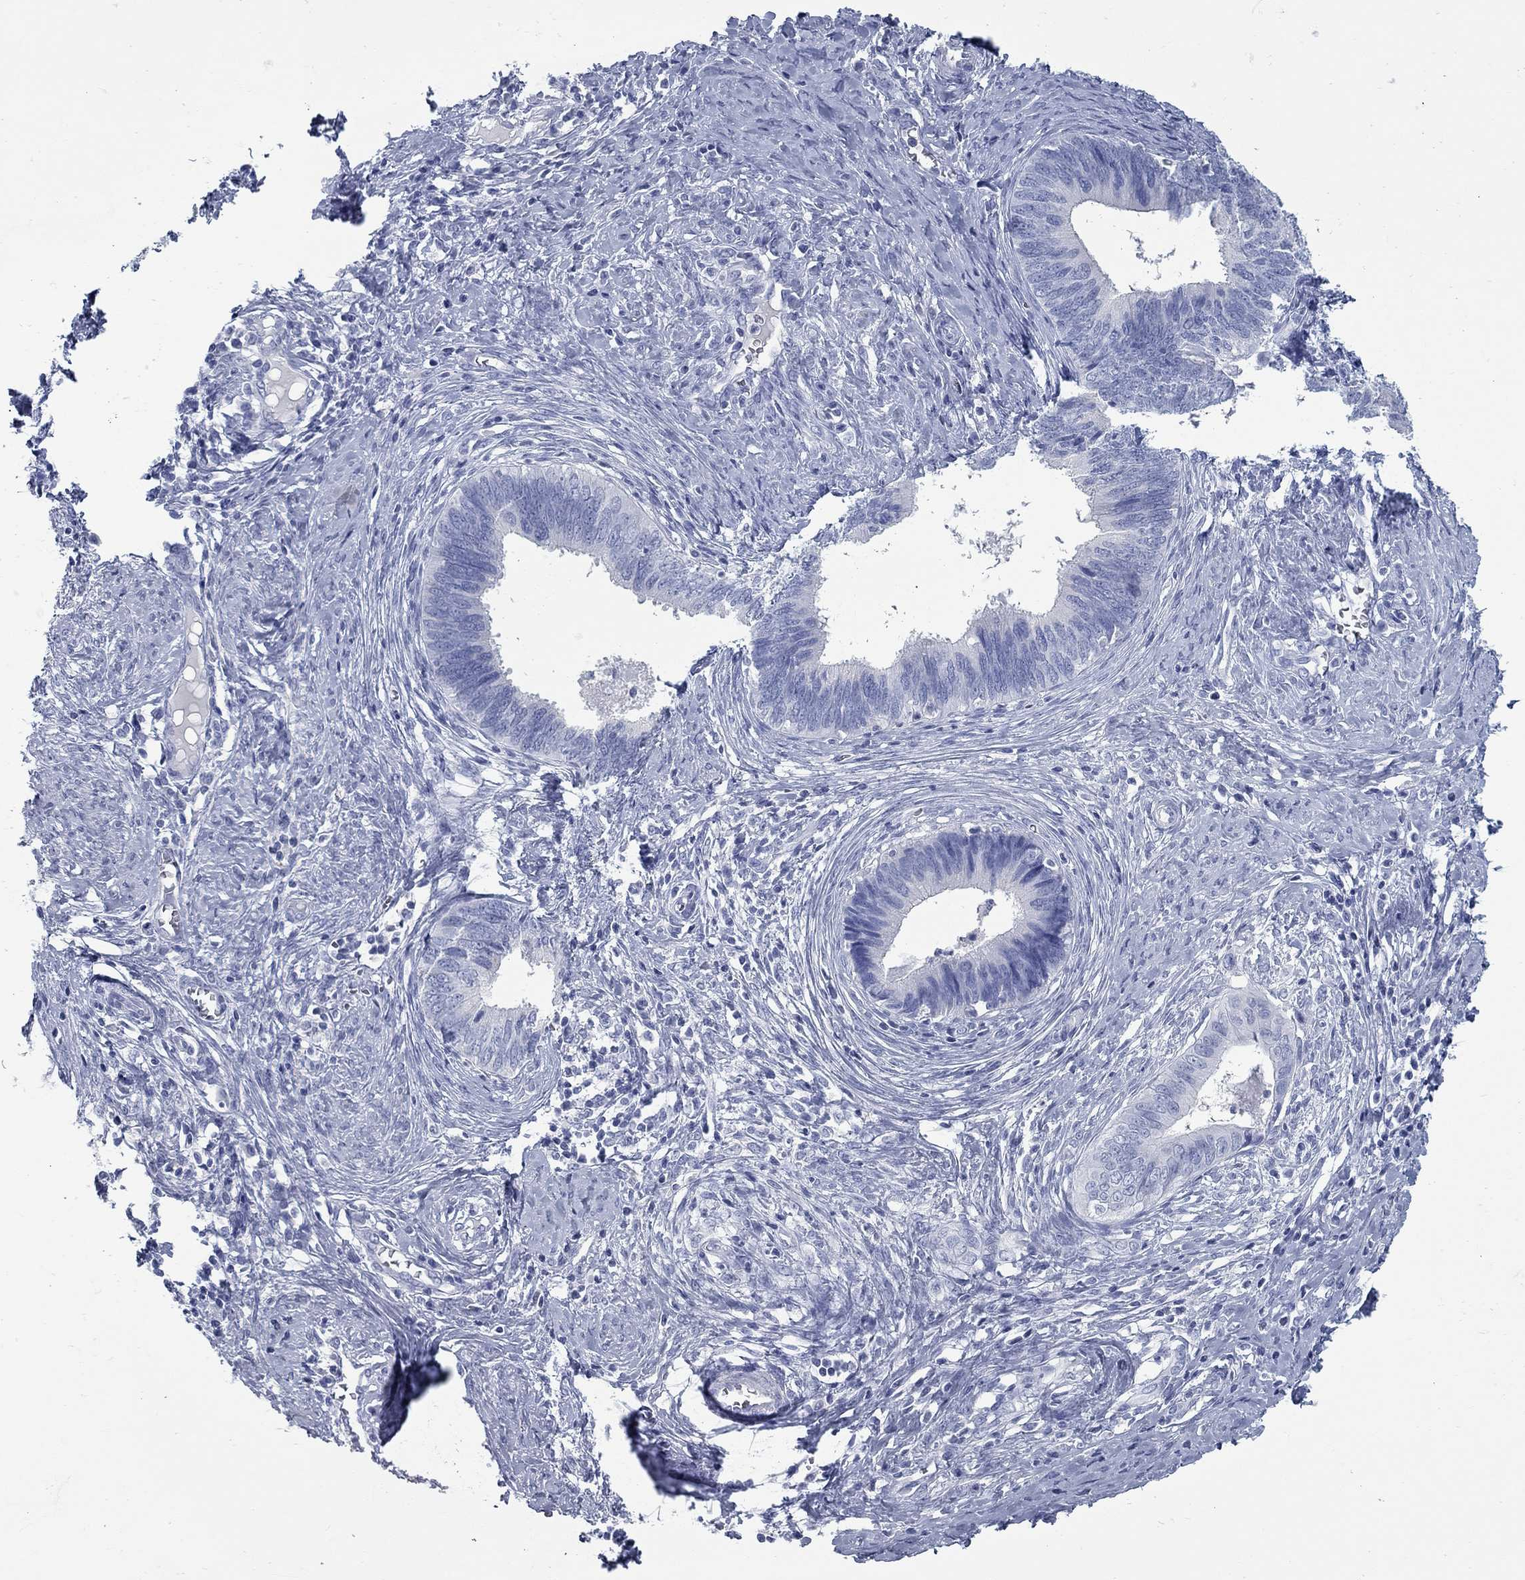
{"staining": {"intensity": "negative", "quantity": "none", "location": "none"}, "tissue": "cervical cancer", "cell_type": "Tumor cells", "image_type": "cancer", "snomed": [{"axis": "morphology", "description": "Adenocarcinoma, NOS"}, {"axis": "topography", "description": "Cervix"}], "caption": "Immunohistochemistry (IHC) photomicrograph of neoplastic tissue: cervical cancer stained with DAB reveals no significant protein staining in tumor cells.", "gene": "KIRREL2", "patient": {"sex": "female", "age": 42}}